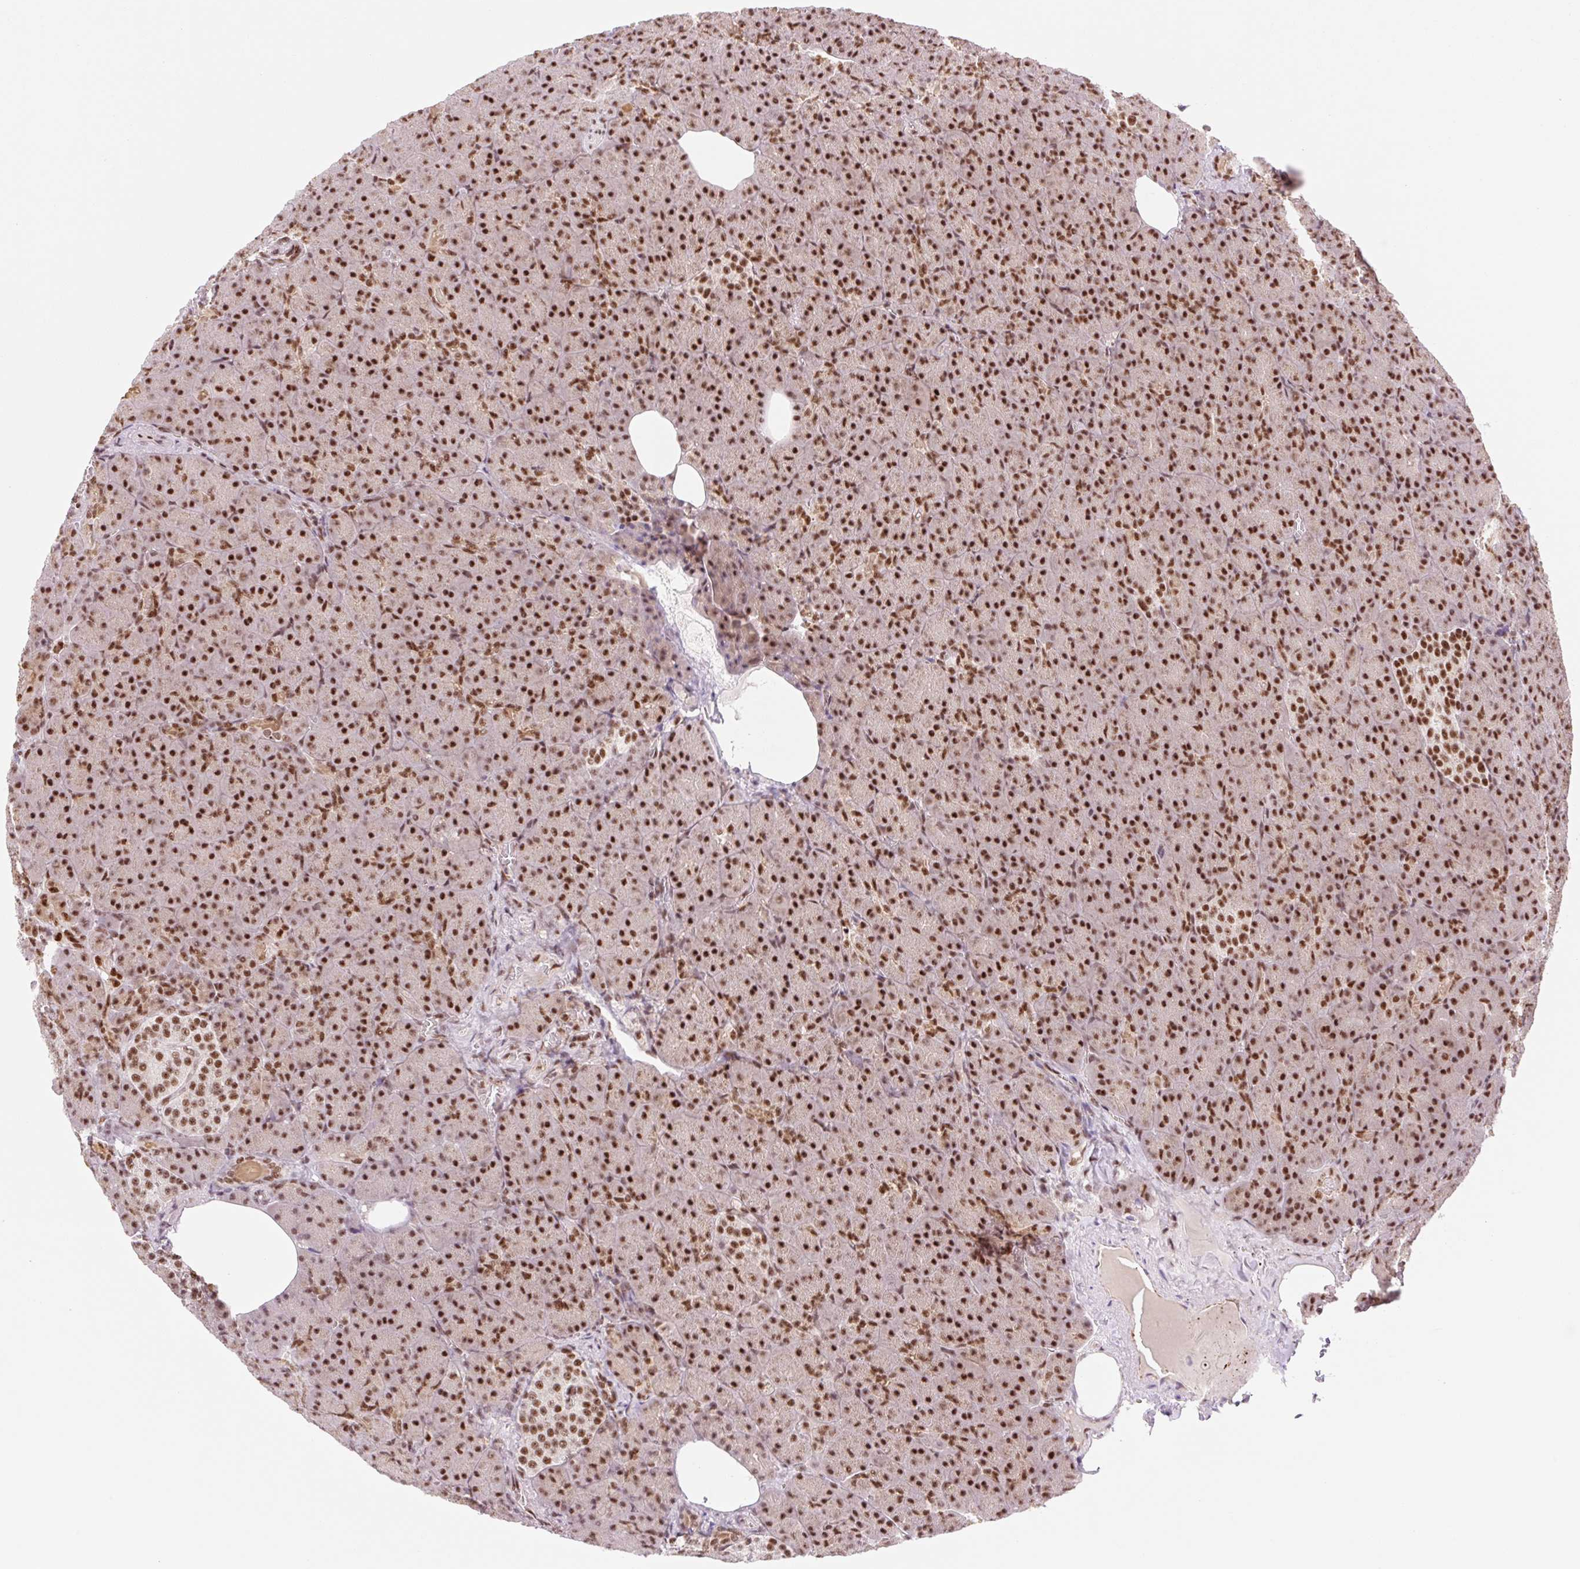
{"staining": {"intensity": "strong", "quantity": ">75%", "location": "nuclear"}, "tissue": "pancreas", "cell_type": "Exocrine glandular cells", "image_type": "normal", "snomed": [{"axis": "morphology", "description": "Normal tissue, NOS"}, {"axis": "topography", "description": "Pancreas"}], "caption": "A high-resolution photomicrograph shows IHC staining of normal pancreas, which exhibits strong nuclear expression in about >75% of exocrine glandular cells.", "gene": "PRDM11", "patient": {"sex": "female", "age": 74}}